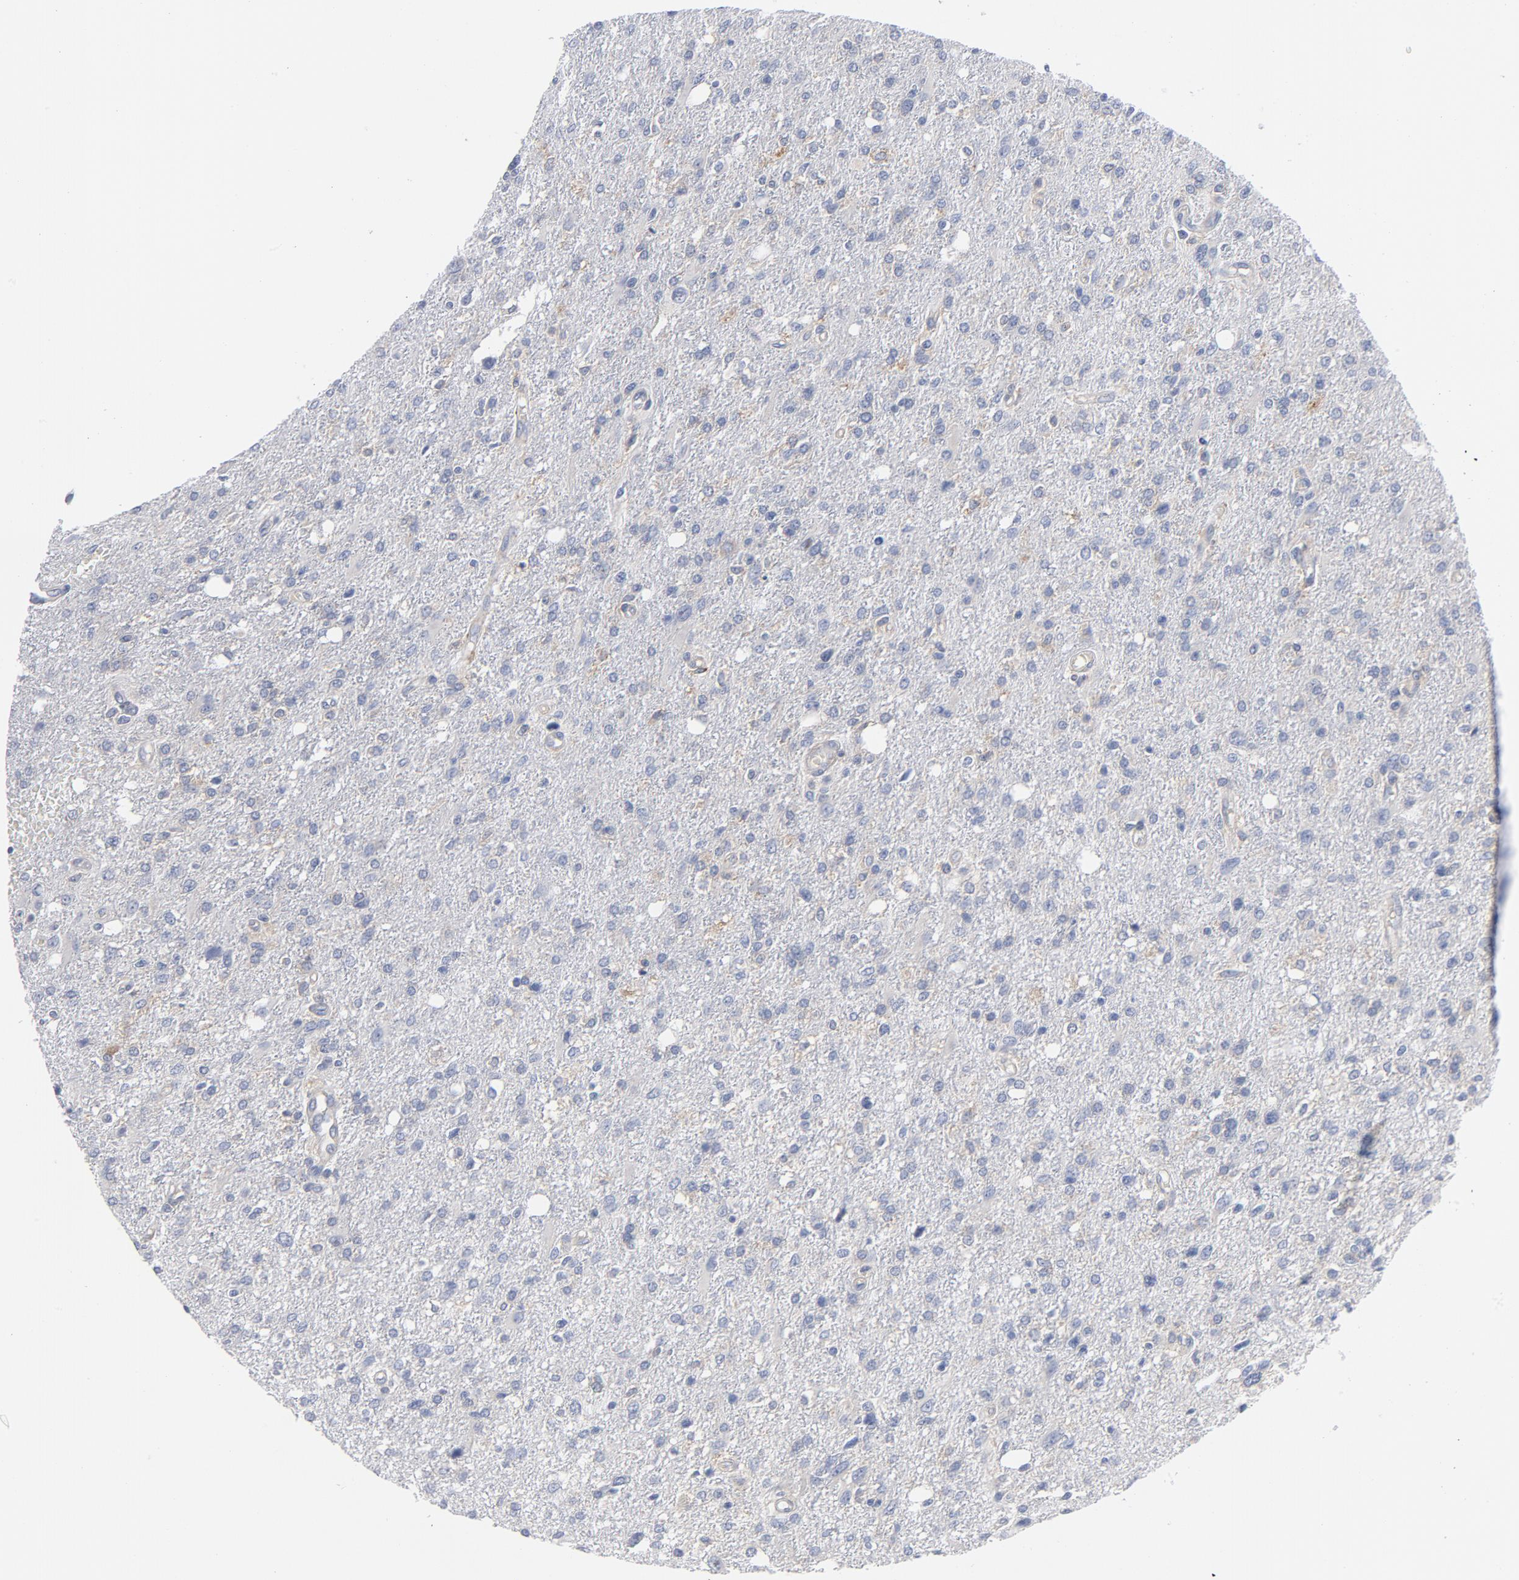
{"staining": {"intensity": "negative", "quantity": "none", "location": "none"}, "tissue": "glioma", "cell_type": "Tumor cells", "image_type": "cancer", "snomed": [{"axis": "morphology", "description": "Glioma, malignant, High grade"}, {"axis": "topography", "description": "Cerebral cortex"}], "caption": "The histopathology image demonstrates no staining of tumor cells in glioma.", "gene": "CD86", "patient": {"sex": "male", "age": 76}}